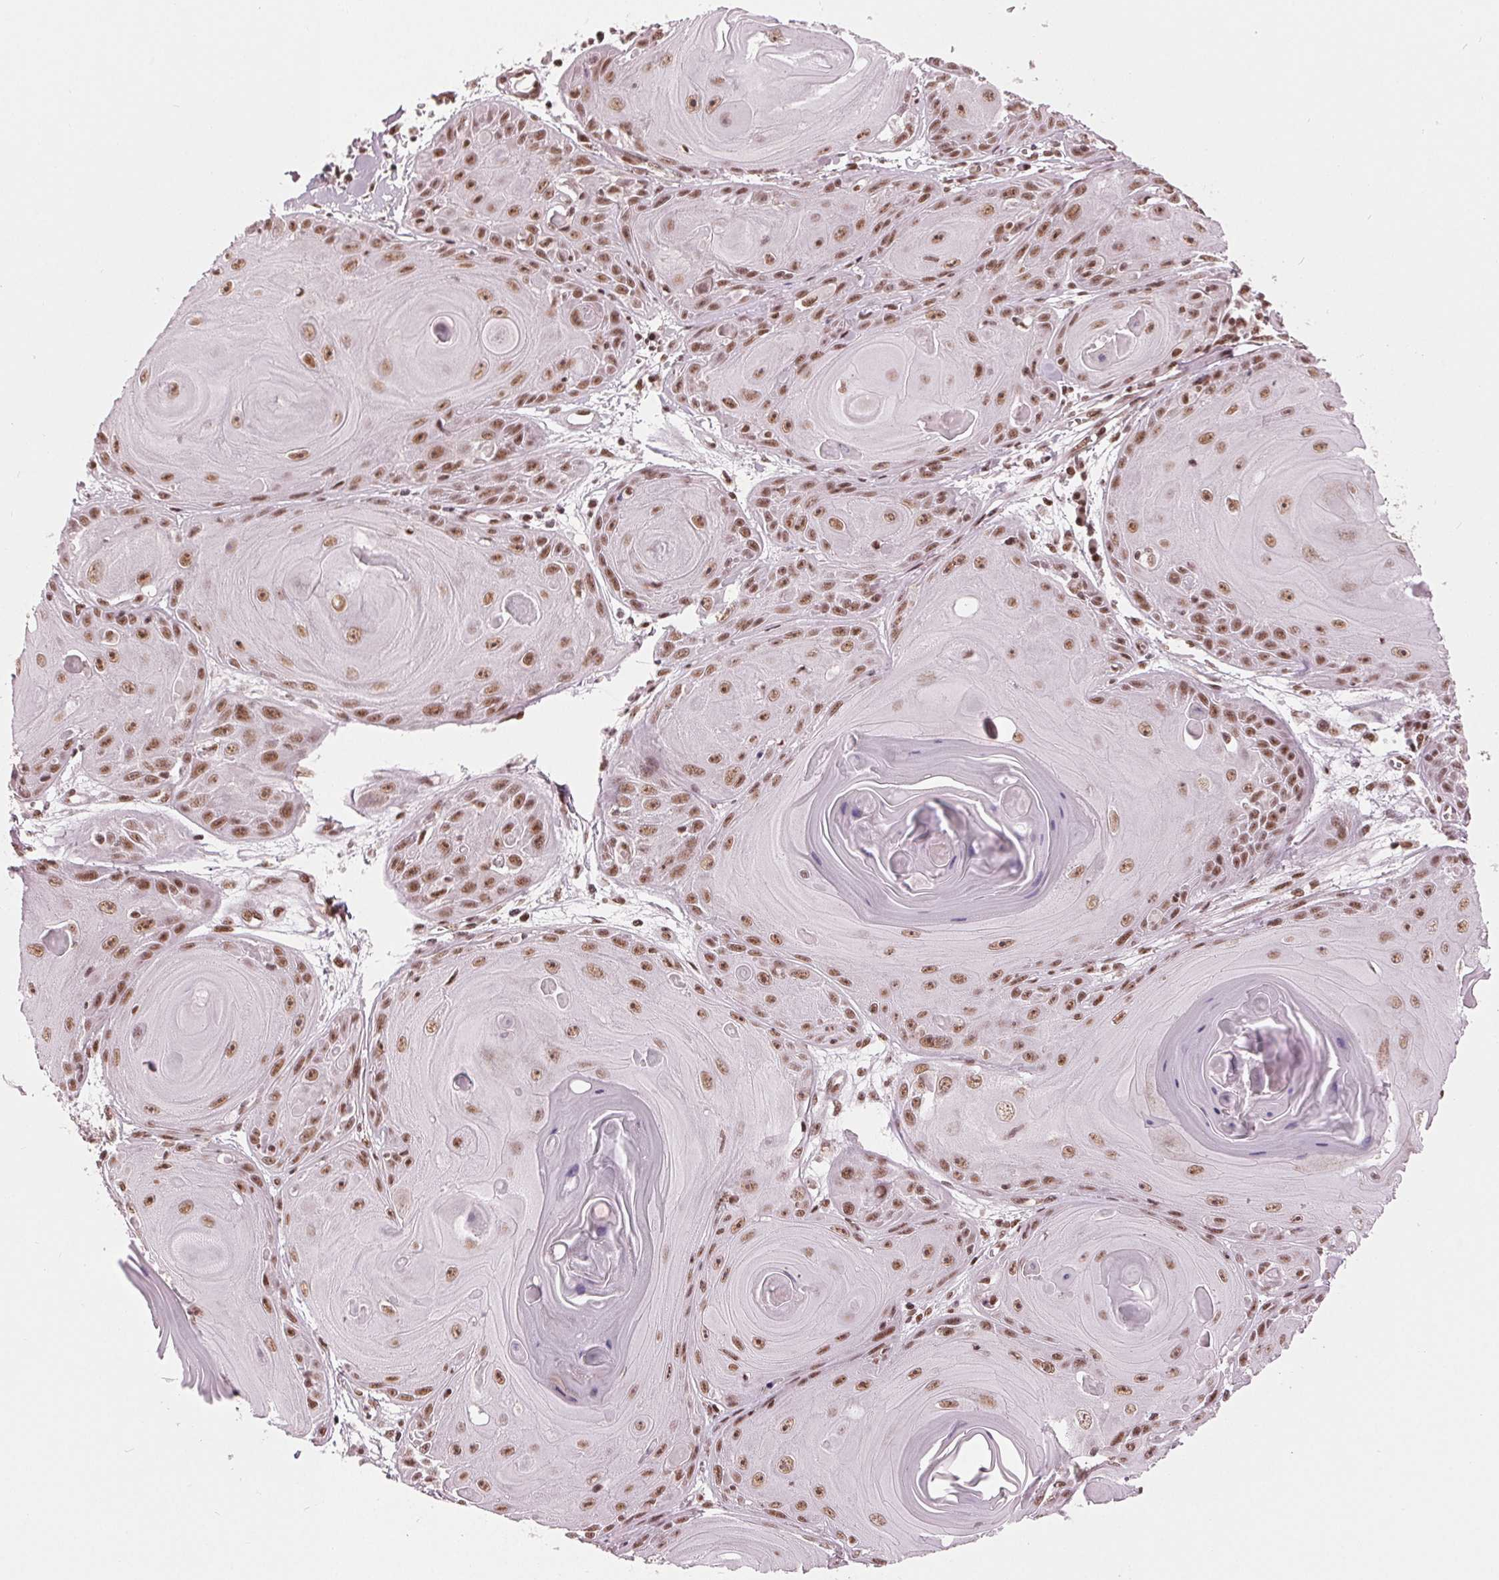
{"staining": {"intensity": "moderate", "quantity": ">75%", "location": "nuclear"}, "tissue": "skin cancer", "cell_type": "Tumor cells", "image_type": "cancer", "snomed": [{"axis": "morphology", "description": "Squamous cell carcinoma, NOS"}, {"axis": "topography", "description": "Skin"}, {"axis": "topography", "description": "Vulva"}], "caption": "Brown immunohistochemical staining in skin cancer demonstrates moderate nuclear positivity in approximately >75% of tumor cells.", "gene": "LSM2", "patient": {"sex": "female", "age": 85}}